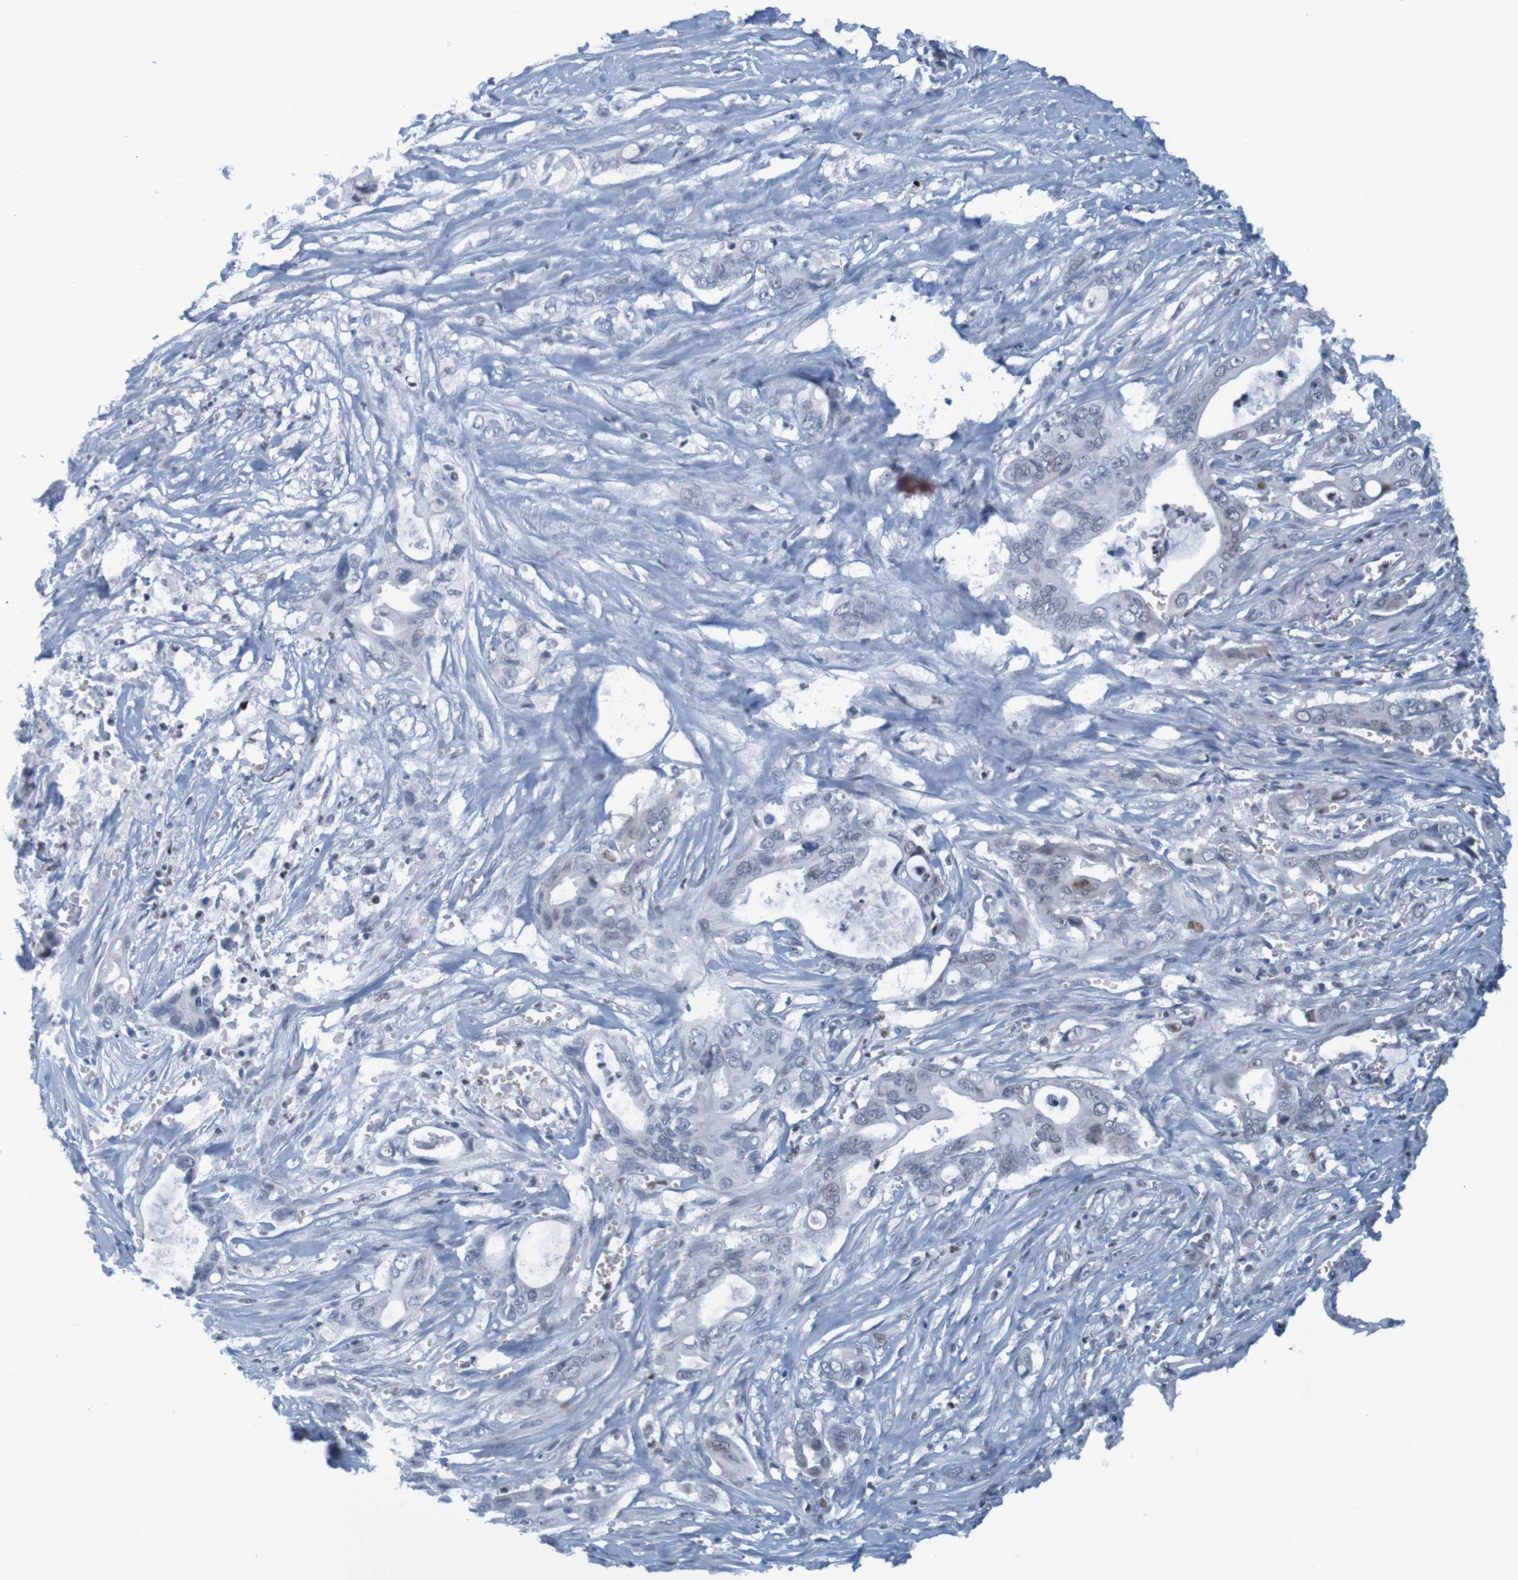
{"staining": {"intensity": "negative", "quantity": "none", "location": "none"}, "tissue": "pancreatic cancer", "cell_type": "Tumor cells", "image_type": "cancer", "snomed": [{"axis": "morphology", "description": "Adenocarcinoma, NOS"}, {"axis": "topography", "description": "Pancreas"}], "caption": "Immunohistochemical staining of pancreatic cancer shows no significant positivity in tumor cells.", "gene": "USP36", "patient": {"sex": "male", "age": 59}}